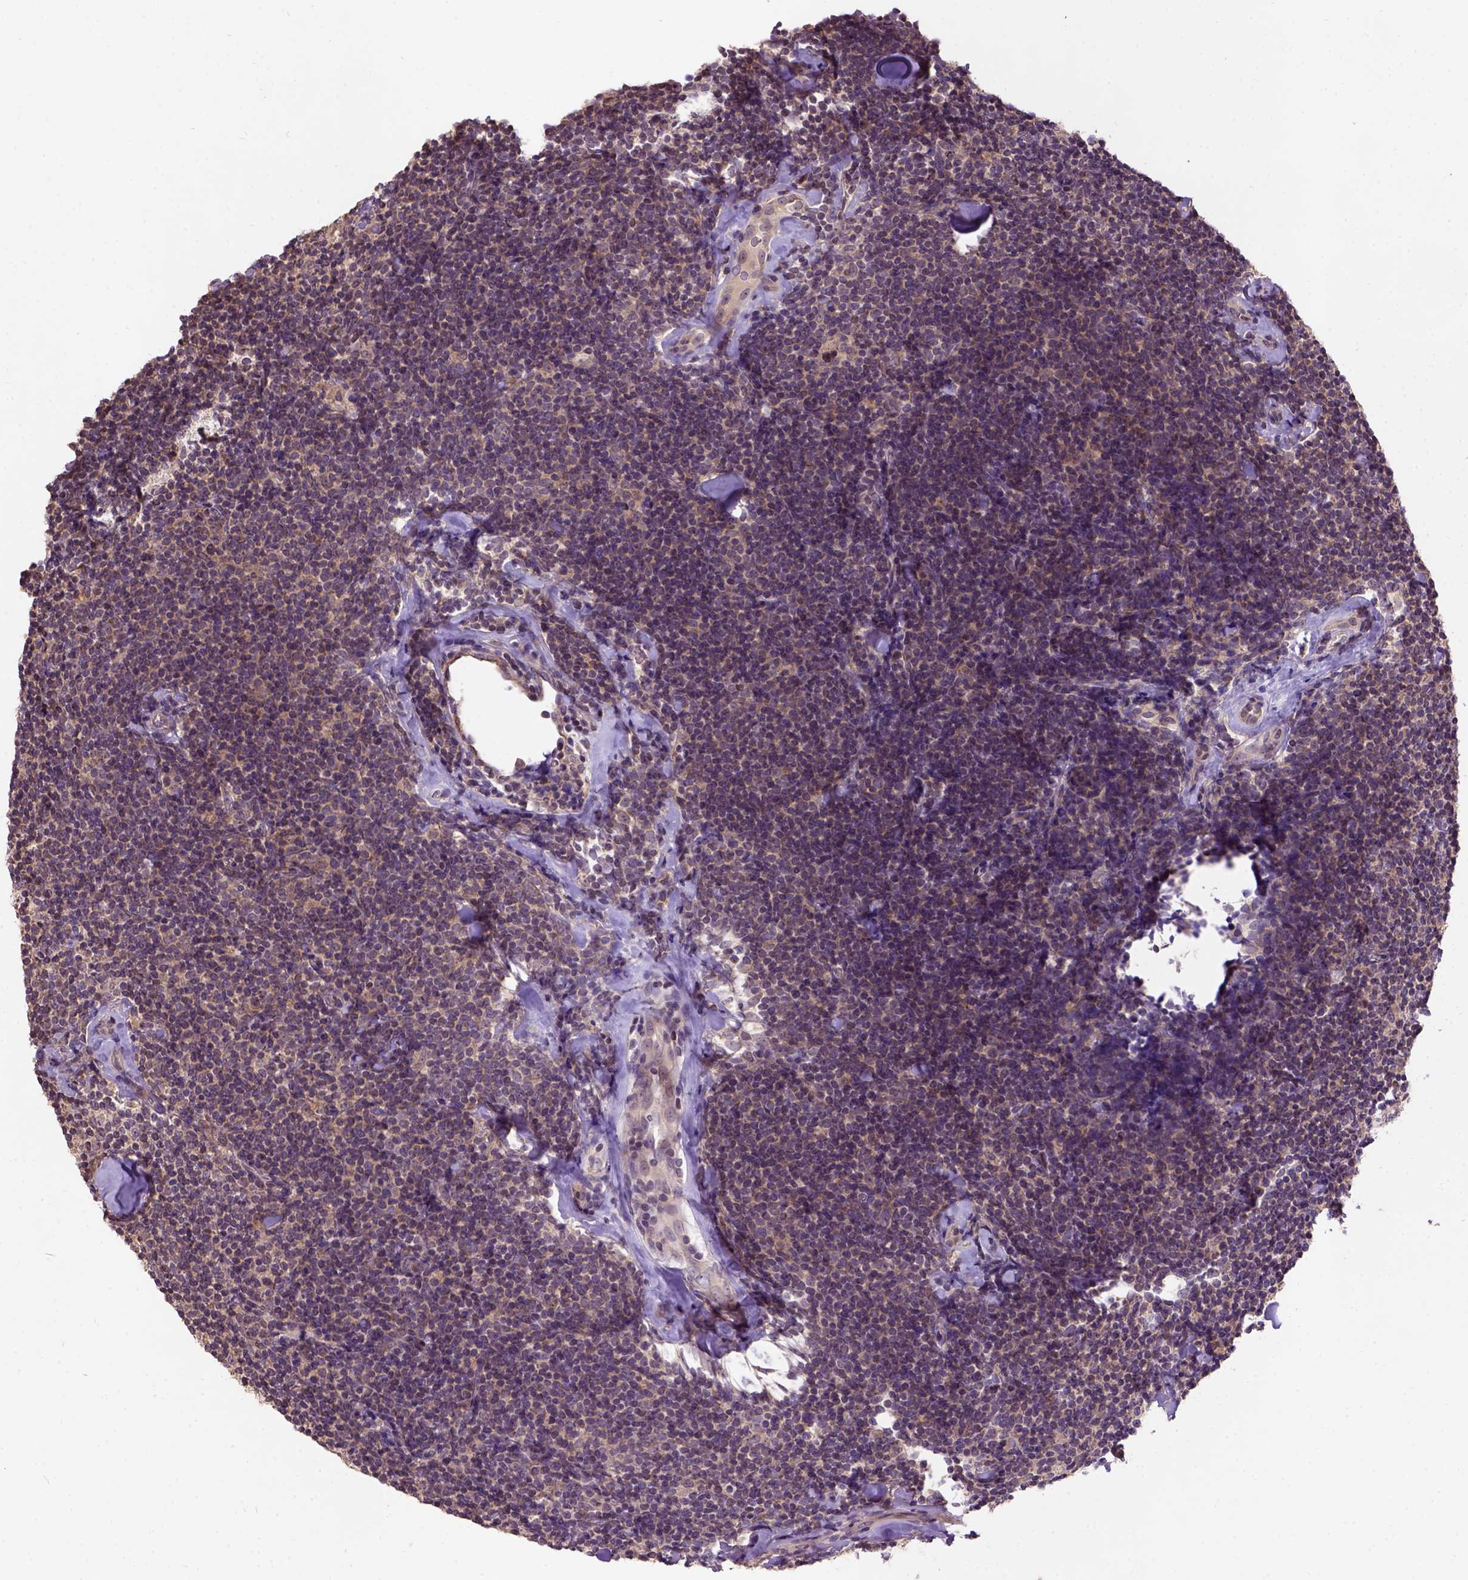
{"staining": {"intensity": "moderate", "quantity": ">75%", "location": "cytoplasmic/membranous"}, "tissue": "lymphoma", "cell_type": "Tumor cells", "image_type": "cancer", "snomed": [{"axis": "morphology", "description": "Malignant lymphoma, non-Hodgkin's type, Low grade"}, {"axis": "topography", "description": "Lymph node"}], "caption": "Low-grade malignant lymphoma, non-Hodgkin's type was stained to show a protein in brown. There is medium levels of moderate cytoplasmic/membranous expression in approximately >75% of tumor cells.", "gene": "KBTBD8", "patient": {"sex": "female", "age": 56}}